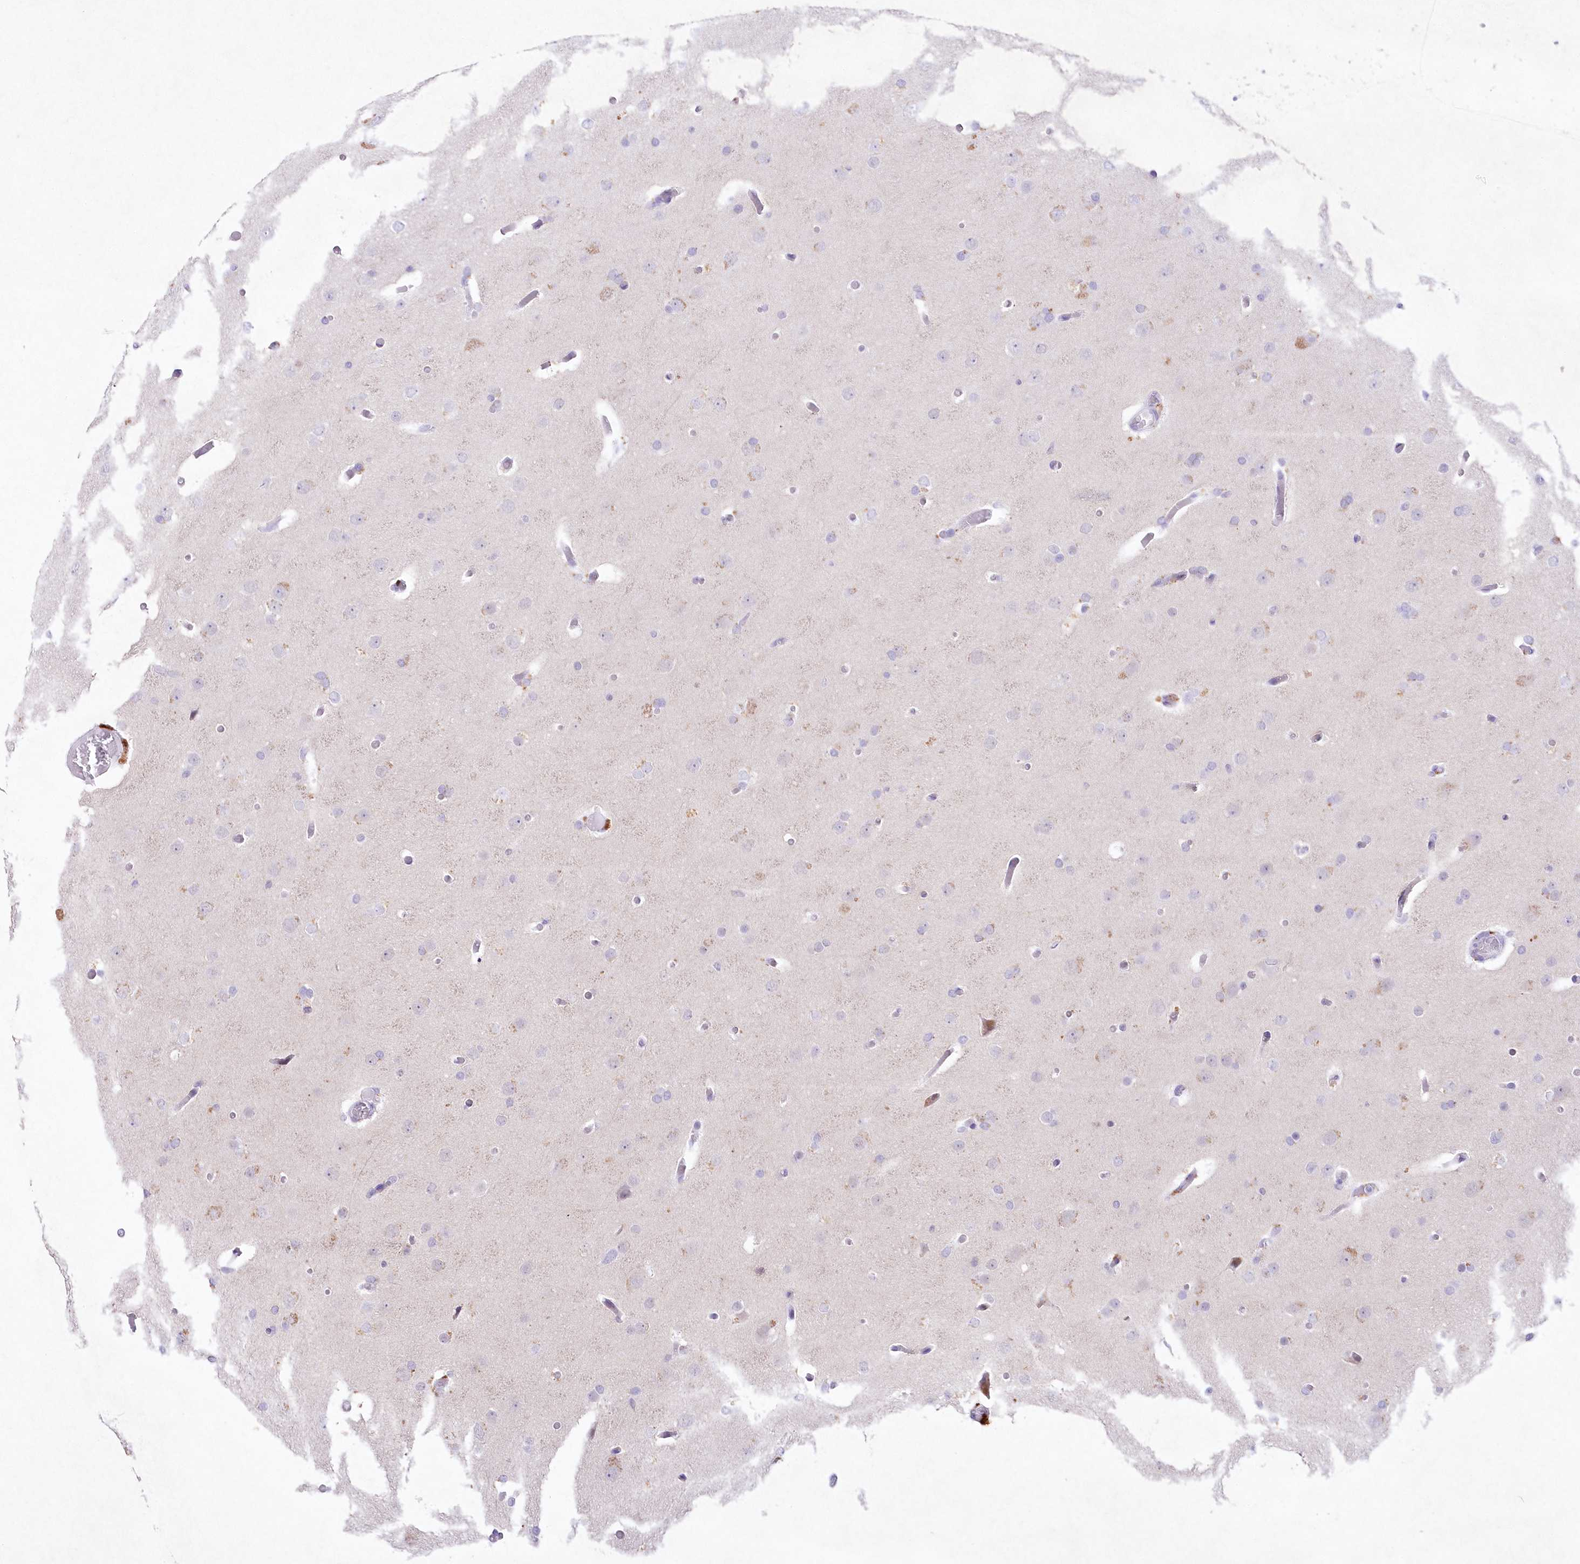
{"staining": {"intensity": "negative", "quantity": "none", "location": "none"}, "tissue": "glioma", "cell_type": "Tumor cells", "image_type": "cancer", "snomed": [{"axis": "morphology", "description": "Glioma, malignant, High grade"}, {"axis": "topography", "description": "Cerebral cortex"}], "caption": "Tumor cells show no significant positivity in malignant glioma (high-grade). (DAB immunohistochemistry, high magnification).", "gene": "RBM27", "patient": {"sex": "female", "age": 36}}